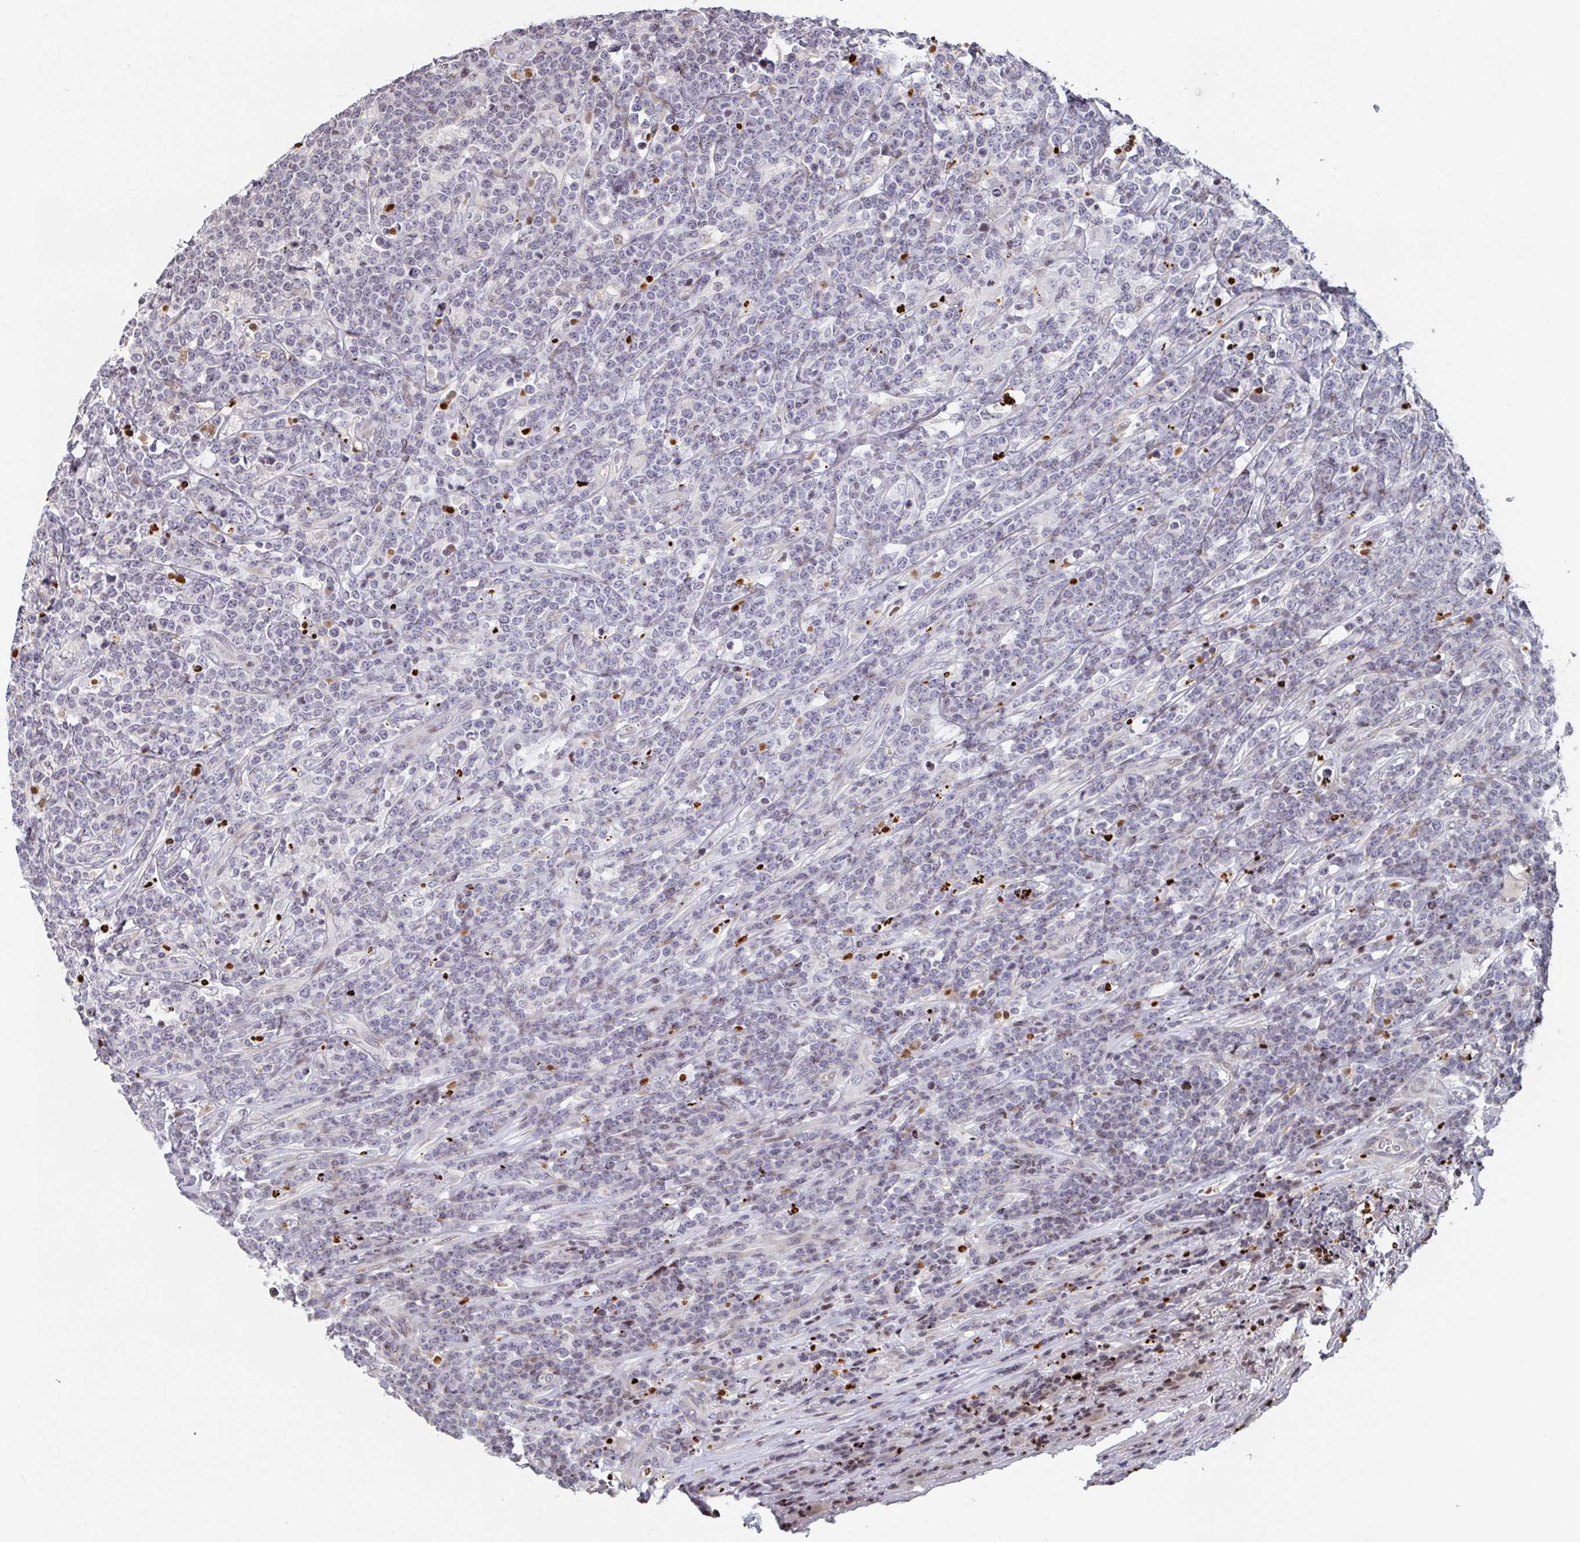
{"staining": {"intensity": "negative", "quantity": "none", "location": "none"}, "tissue": "lymphoma", "cell_type": "Tumor cells", "image_type": "cancer", "snomed": [{"axis": "morphology", "description": "Malignant lymphoma, non-Hodgkin's type, High grade"}, {"axis": "topography", "description": "Small intestine"}], "caption": "Tumor cells show no significant protein positivity in malignant lymphoma, non-Hodgkin's type (high-grade).", "gene": "PCDHB8", "patient": {"sex": "male", "age": 8}}